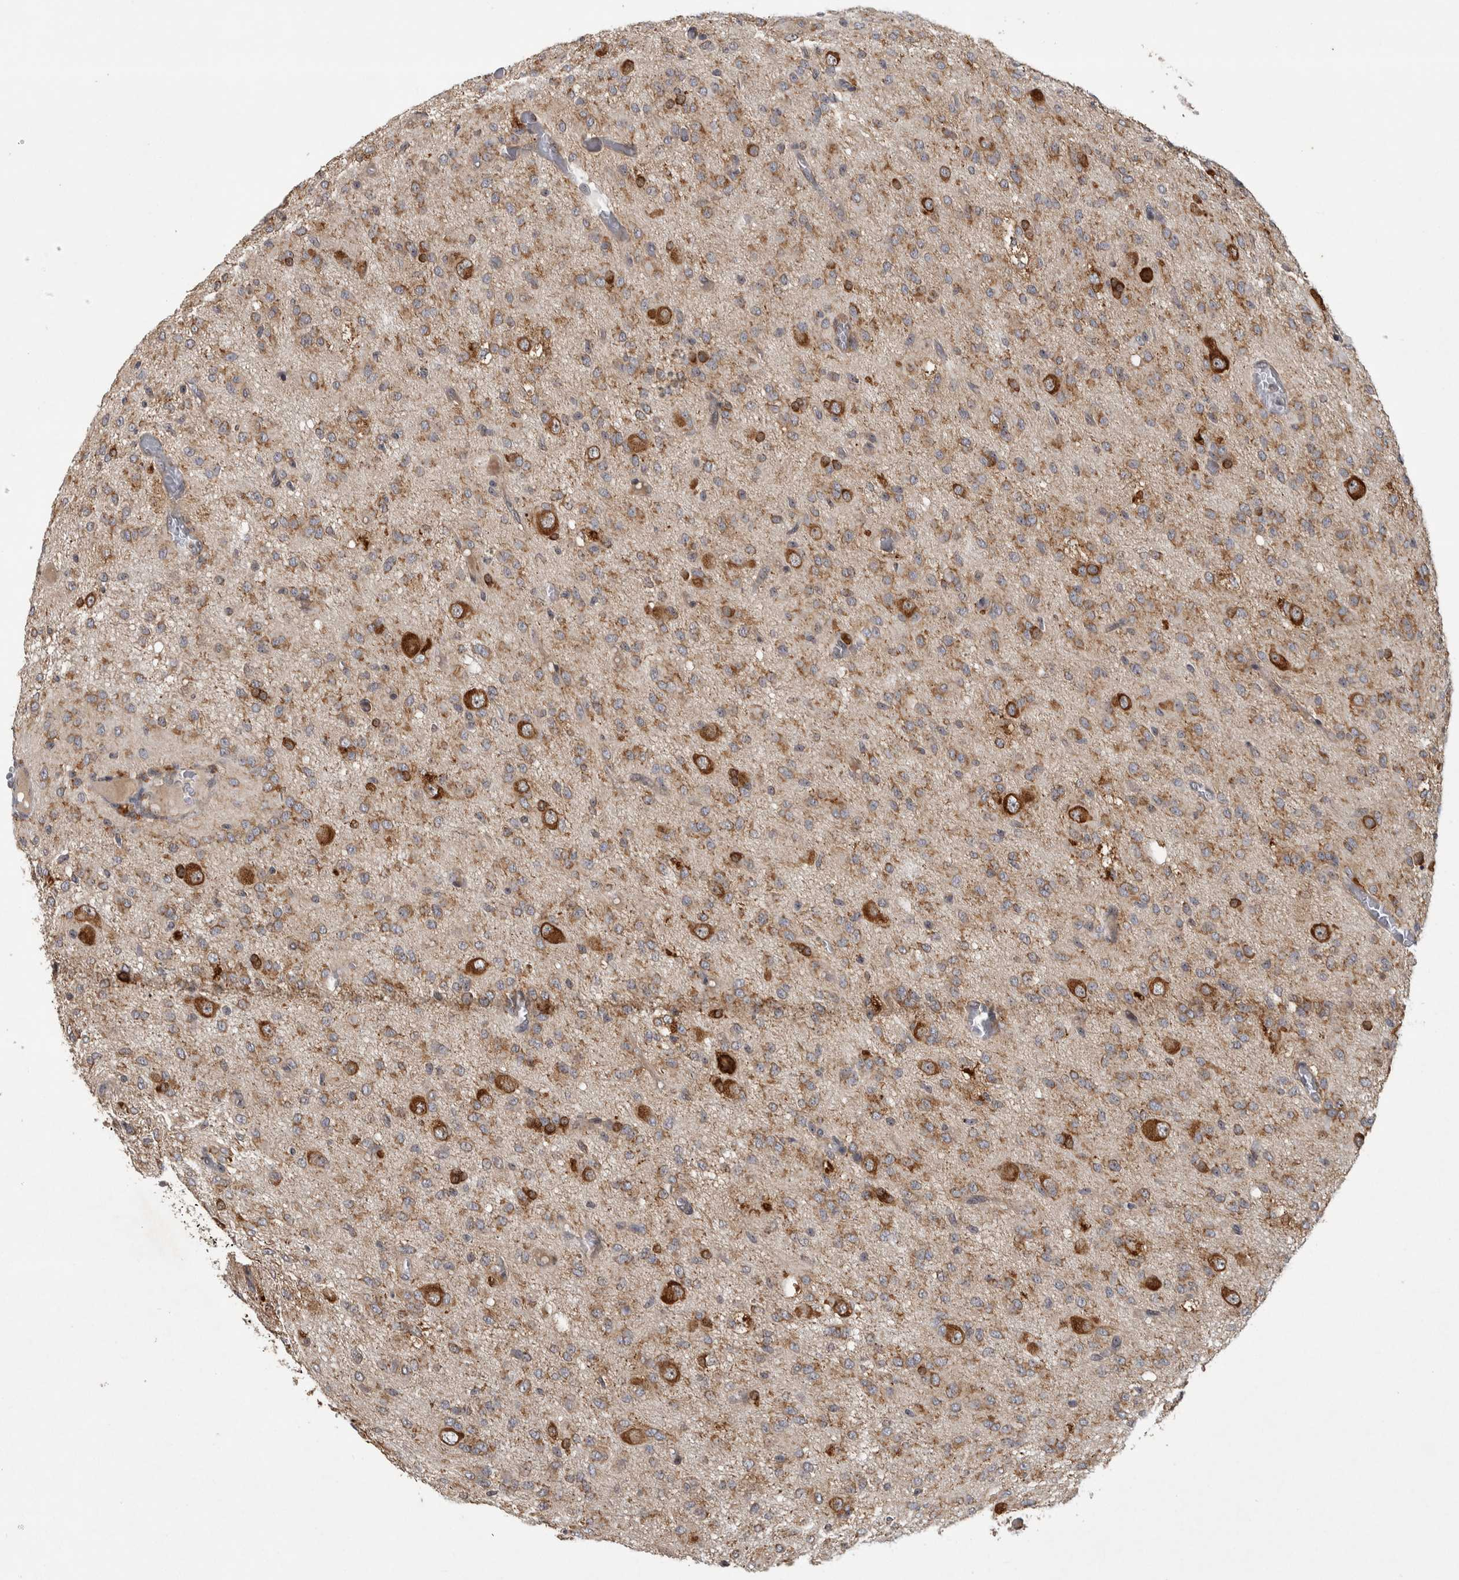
{"staining": {"intensity": "moderate", "quantity": ">75%", "location": "cytoplasmic/membranous"}, "tissue": "glioma", "cell_type": "Tumor cells", "image_type": "cancer", "snomed": [{"axis": "morphology", "description": "Glioma, malignant, High grade"}, {"axis": "topography", "description": "Brain"}], "caption": "An immunohistochemistry micrograph of neoplastic tissue is shown. Protein staining in brown shows moderate cytoplasmic/membranous positivity in glioma within tumor cells.", "gene": "ATXN2", "patient": {"sex": "female", "age": 59}}